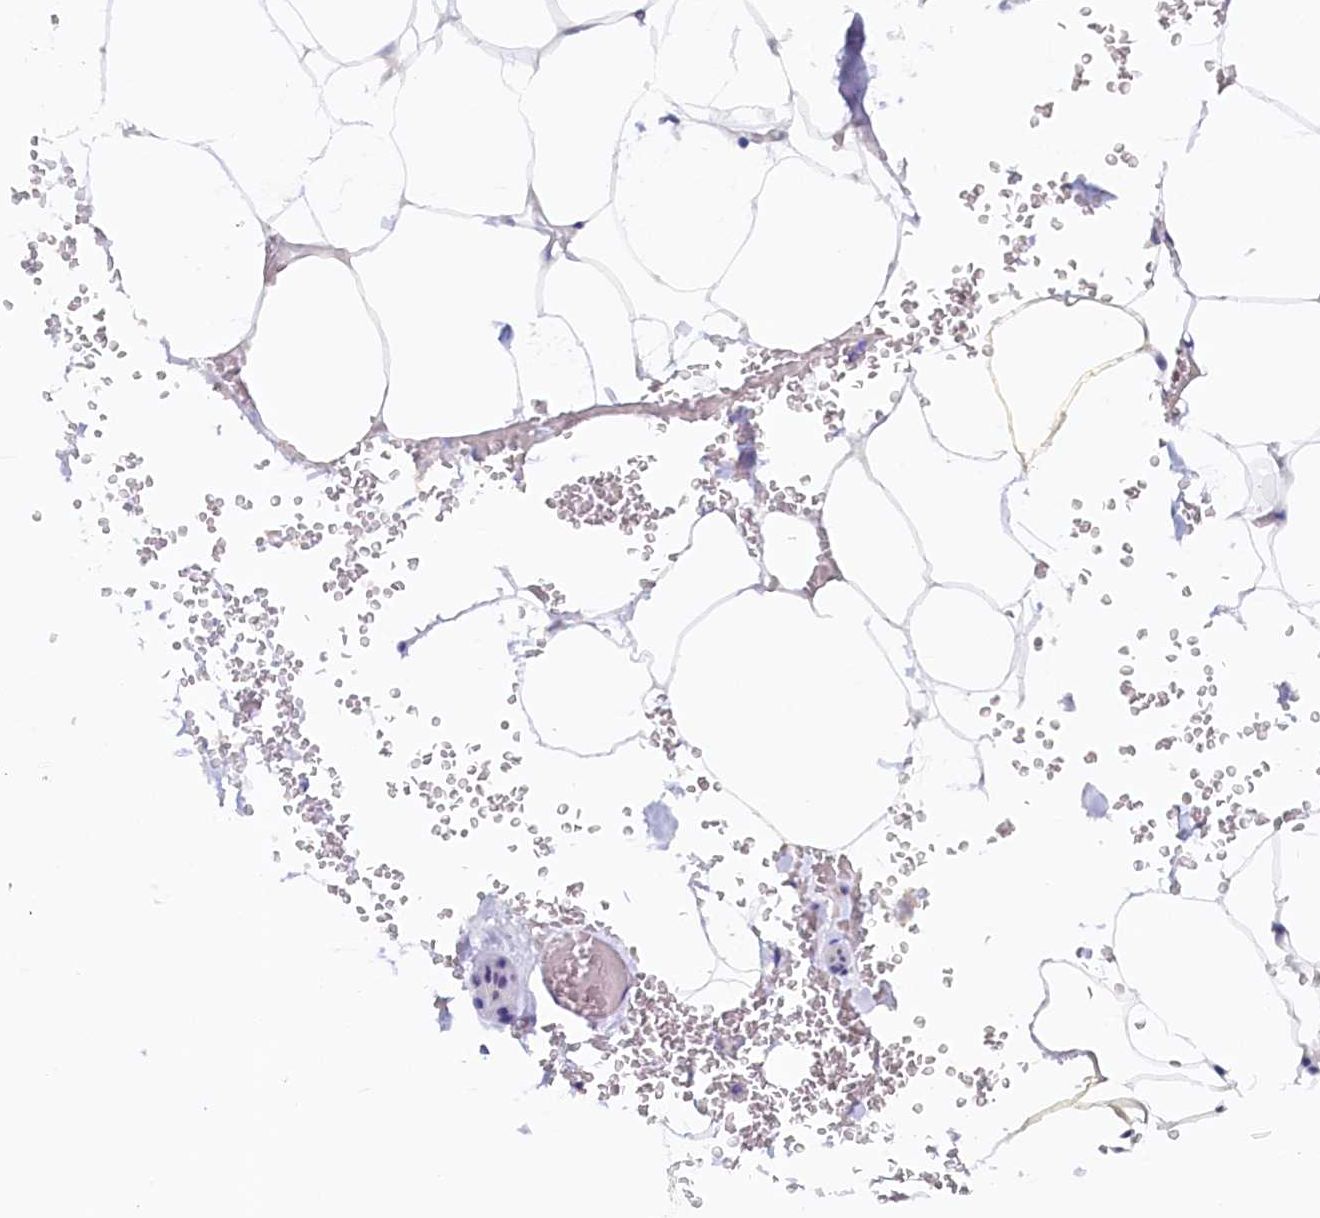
{"staining": {"intensity": "negative", "quantity": "none", "location": "none"}, "tissue": "adipose tissue", "cell_type": "Adipocytes", "image_type": "normal", "snomed": [{"axis": "morphology", "description": "Normal tissue, NOS"}, {"axis": "topography", "description": "Gallbladder"}, {"axis": "topography", "description": "Peripheral nerve tissue"}], "caption": "Immunohistochemistry (IHC) of benign human adipose tissue reveals no staining in adipocytes. (IHC, brightfield microscopy, high magnification).", "gene": "DTD1", "patient": {"sex": "male", "age": 38}}